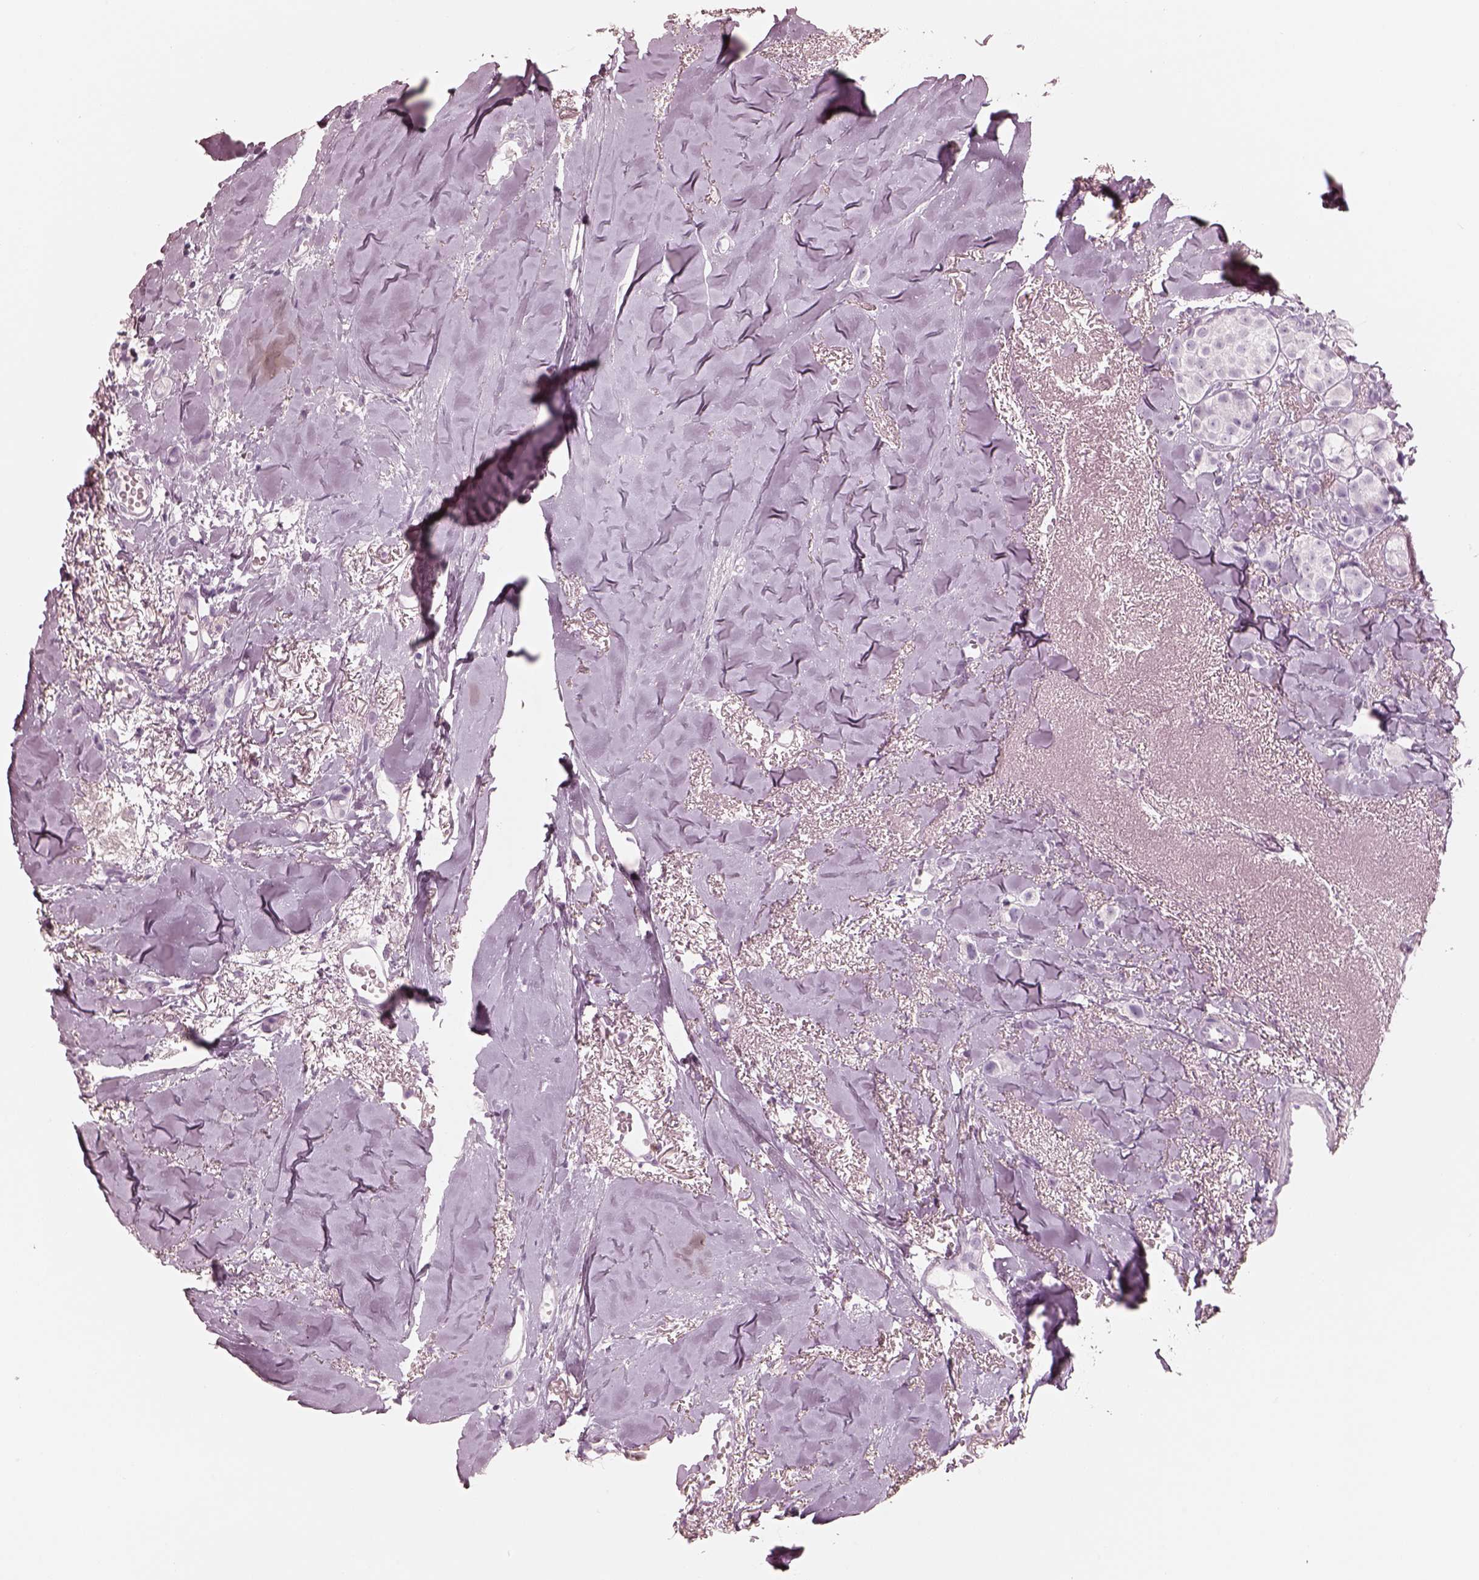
{"staining": {"intensity": "negative", "quantity": "none", "location": "none"}, "tissue": "breast cancer", "cell_type": "Tumor cells", "image_type": "cancer", "snomed": [{"axis": "morphology", "description": "Duct carcinoma"}, {"axis": "topography", "description": "Breast"}], "caption": "IHC of breast cancer (infiltrating ductal carcinoma) reveals no expression in tumor cells.", "gene": "ELANE", "patient": {"sex": "female", "age": 85}}